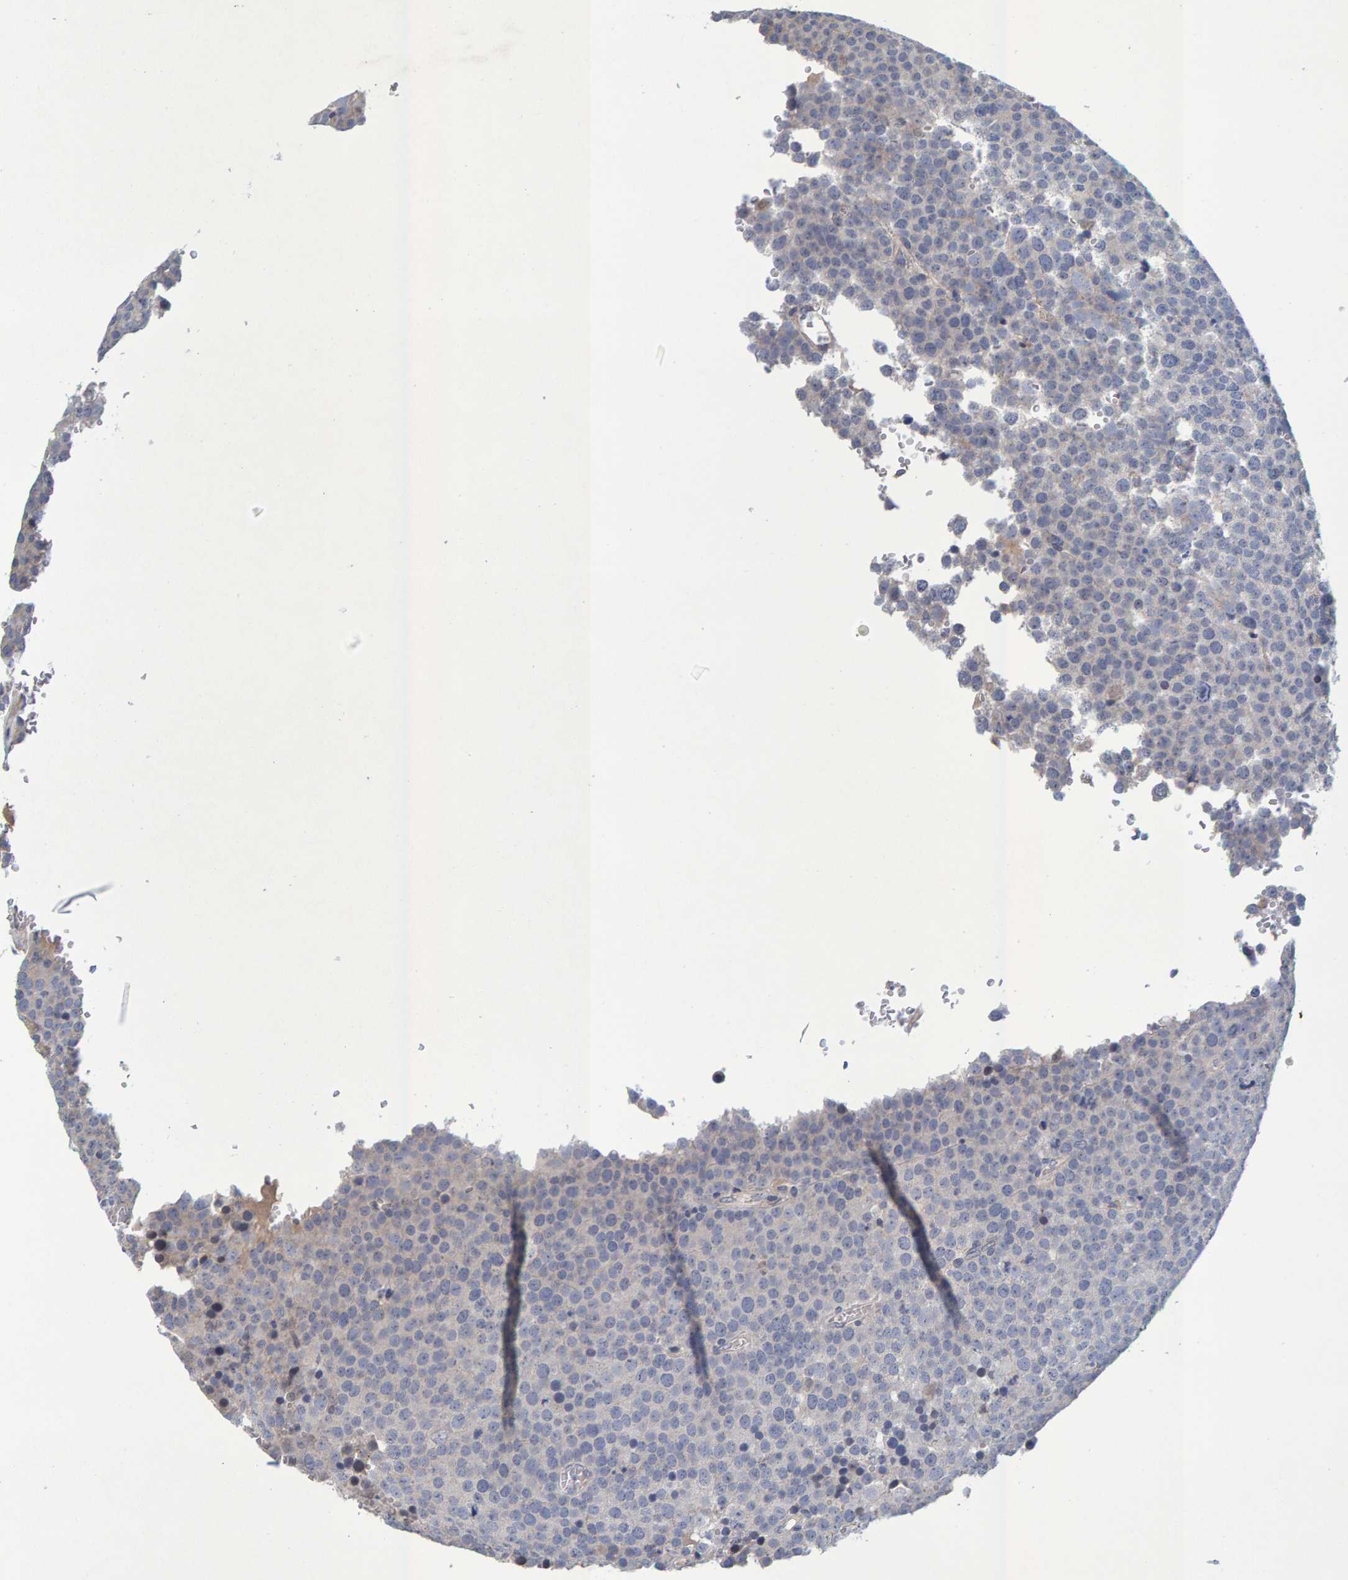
{"staining": {"intensity": "negative", "quantity": "none", "location": "none"}, "tissue": "testis cancer", "cell_type": "Tumor cells", "image_type": "cancer", "snomed": [{"axis": "morphology", "description": "Seminoma, NOS"}, {"axis": "topography", "description": "Testis"}], "caption": "The immunohistochemistry histopathology image has no significant positivity in tumor cells of testis cancer (seminoma) tissue.", "gene": "ZNF77", "patient": {"sex": "male", "age": 71}}